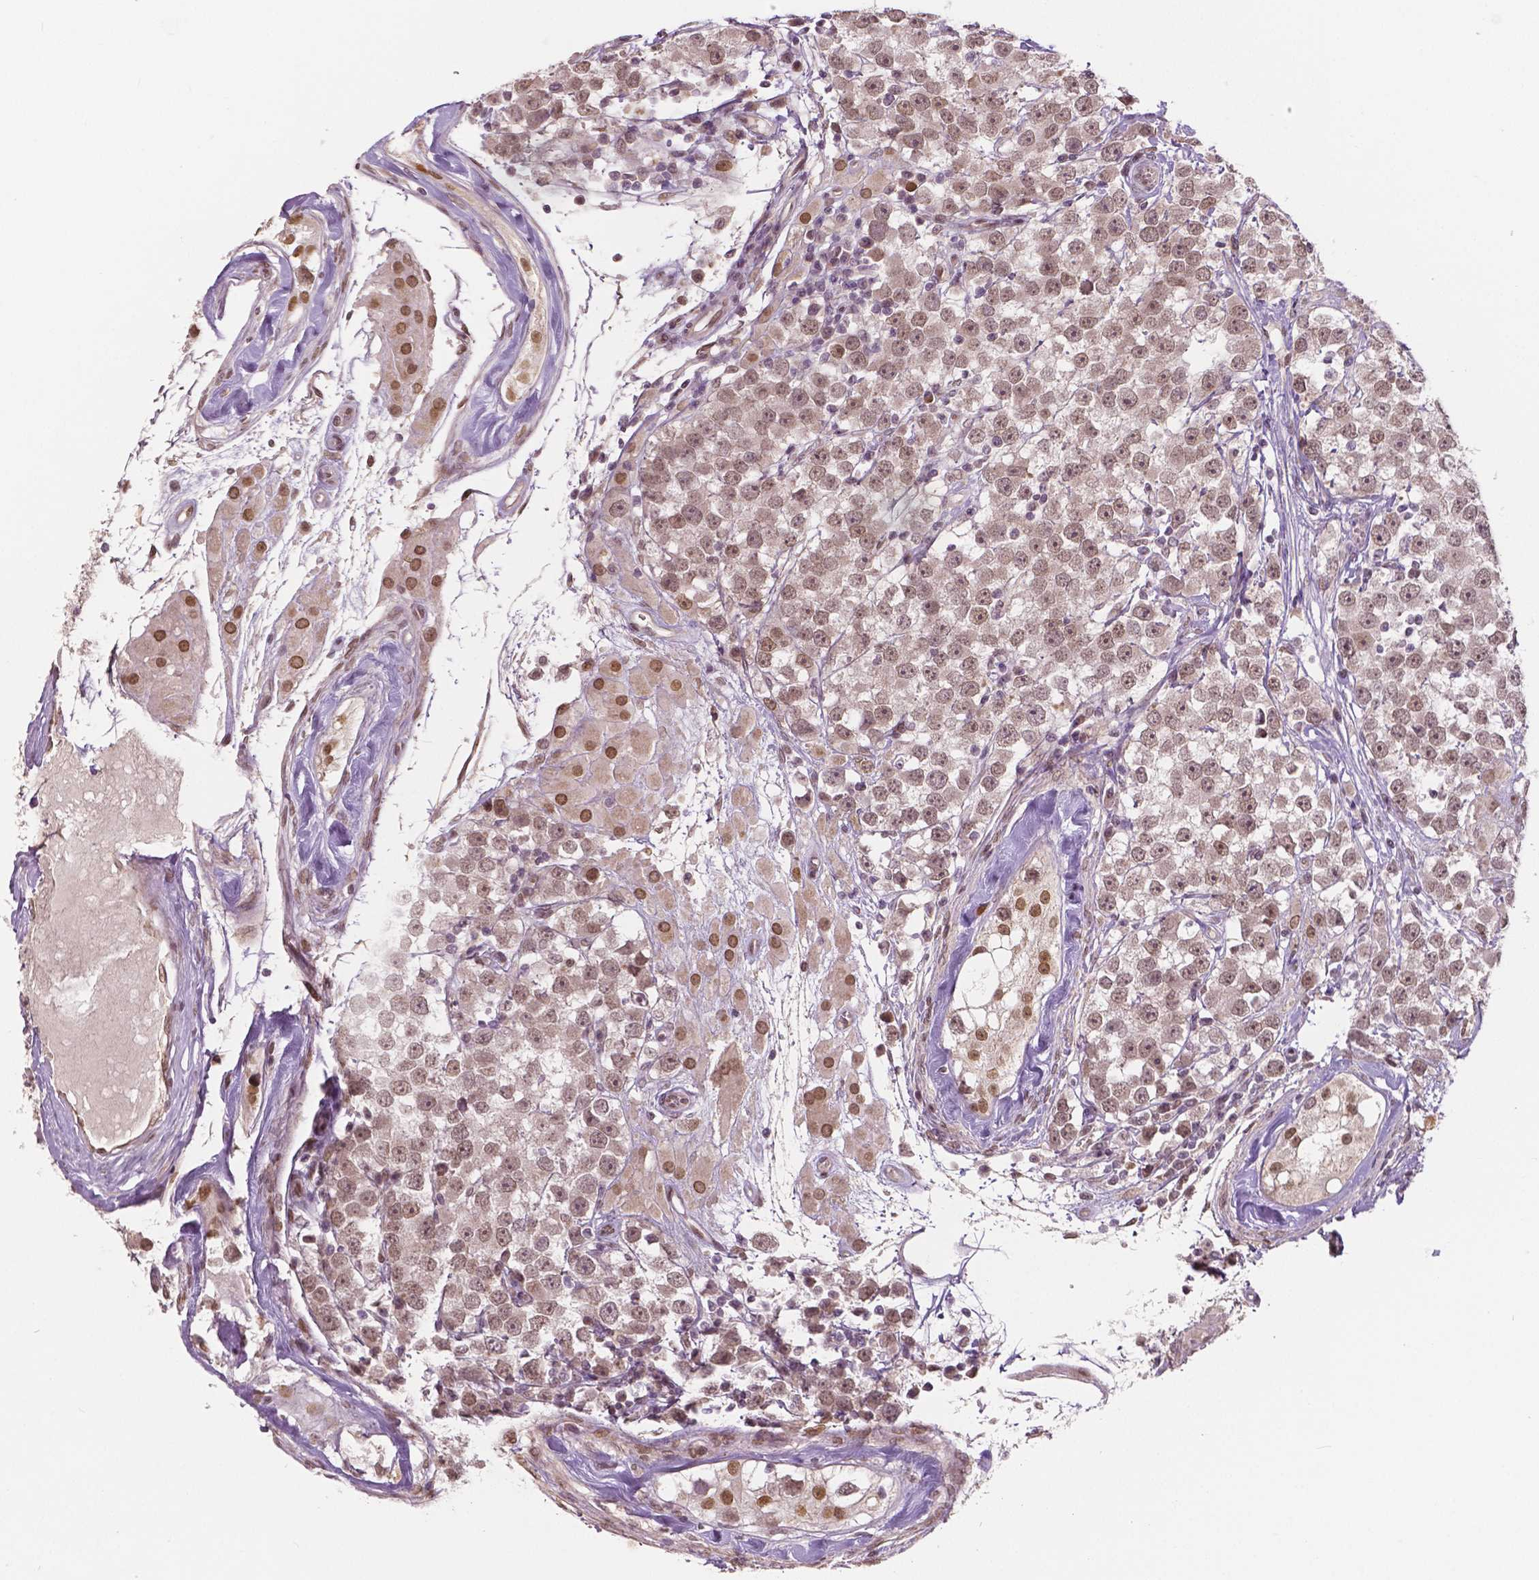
{"staining": {"intensity": "weak", "quantity": ">75%", "location": "nuclear"}, "tissue": "testis cancer", "cell_type": "Tumor cells", "image_type": "cancer", "snomed": [{"axis": "morphology", "description": "Seminoma, NOS"}, {"axis": "topography", "description": "Testis"}], "caption": "DAB (3,3'-diaminobenzidine) immunohistochemical staining of human testis cancer (seminoma) shows weak nuclear protein expression in about >75% of tumor cells.", "gene": "HMBOX1", "patient": {"sex": "male", "age": 34}}